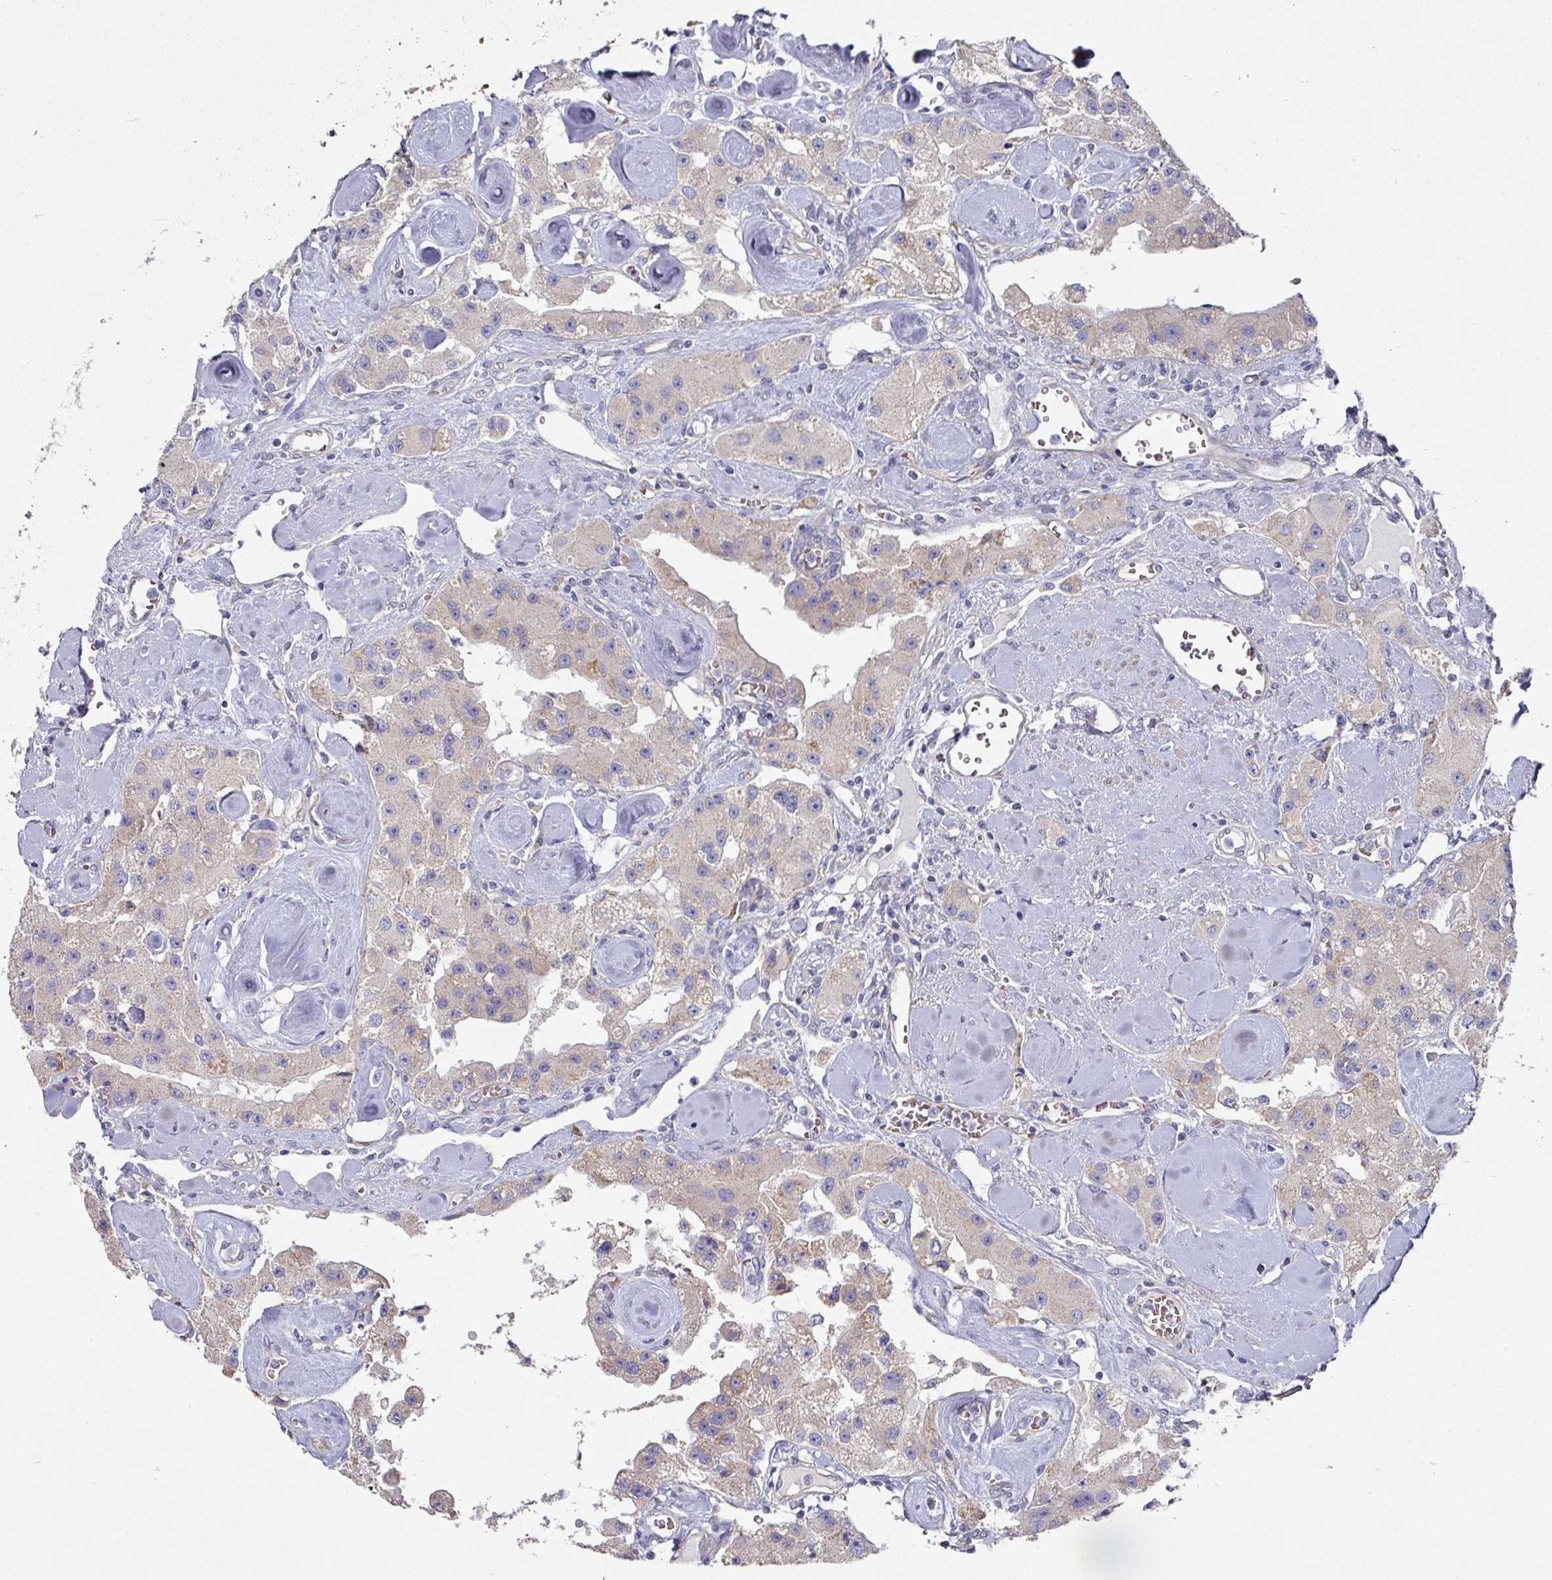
{"staining": {"intensity": "weak", "quantity": "<25%", "location": "cytoplasmic/membranous"}, "tissue": "carcinoid", "cell_type": "Tumor cells", "image_type": "cancer", "snomed": [{"axis": "morphology", "description": "Carcinoid, malignant, NOS"}, {"axis": "topography", "description": "Pancreas"}], "caption": "Immunohistochemical staining of human carcinoid exhibits no significant expression in tumor cells. (Brightfield microscopy of DAB immunohistochemistry (IHC) at high magnification).", "gene": "PYROXD2", "patient": {"sex": "male", "age": 41}}